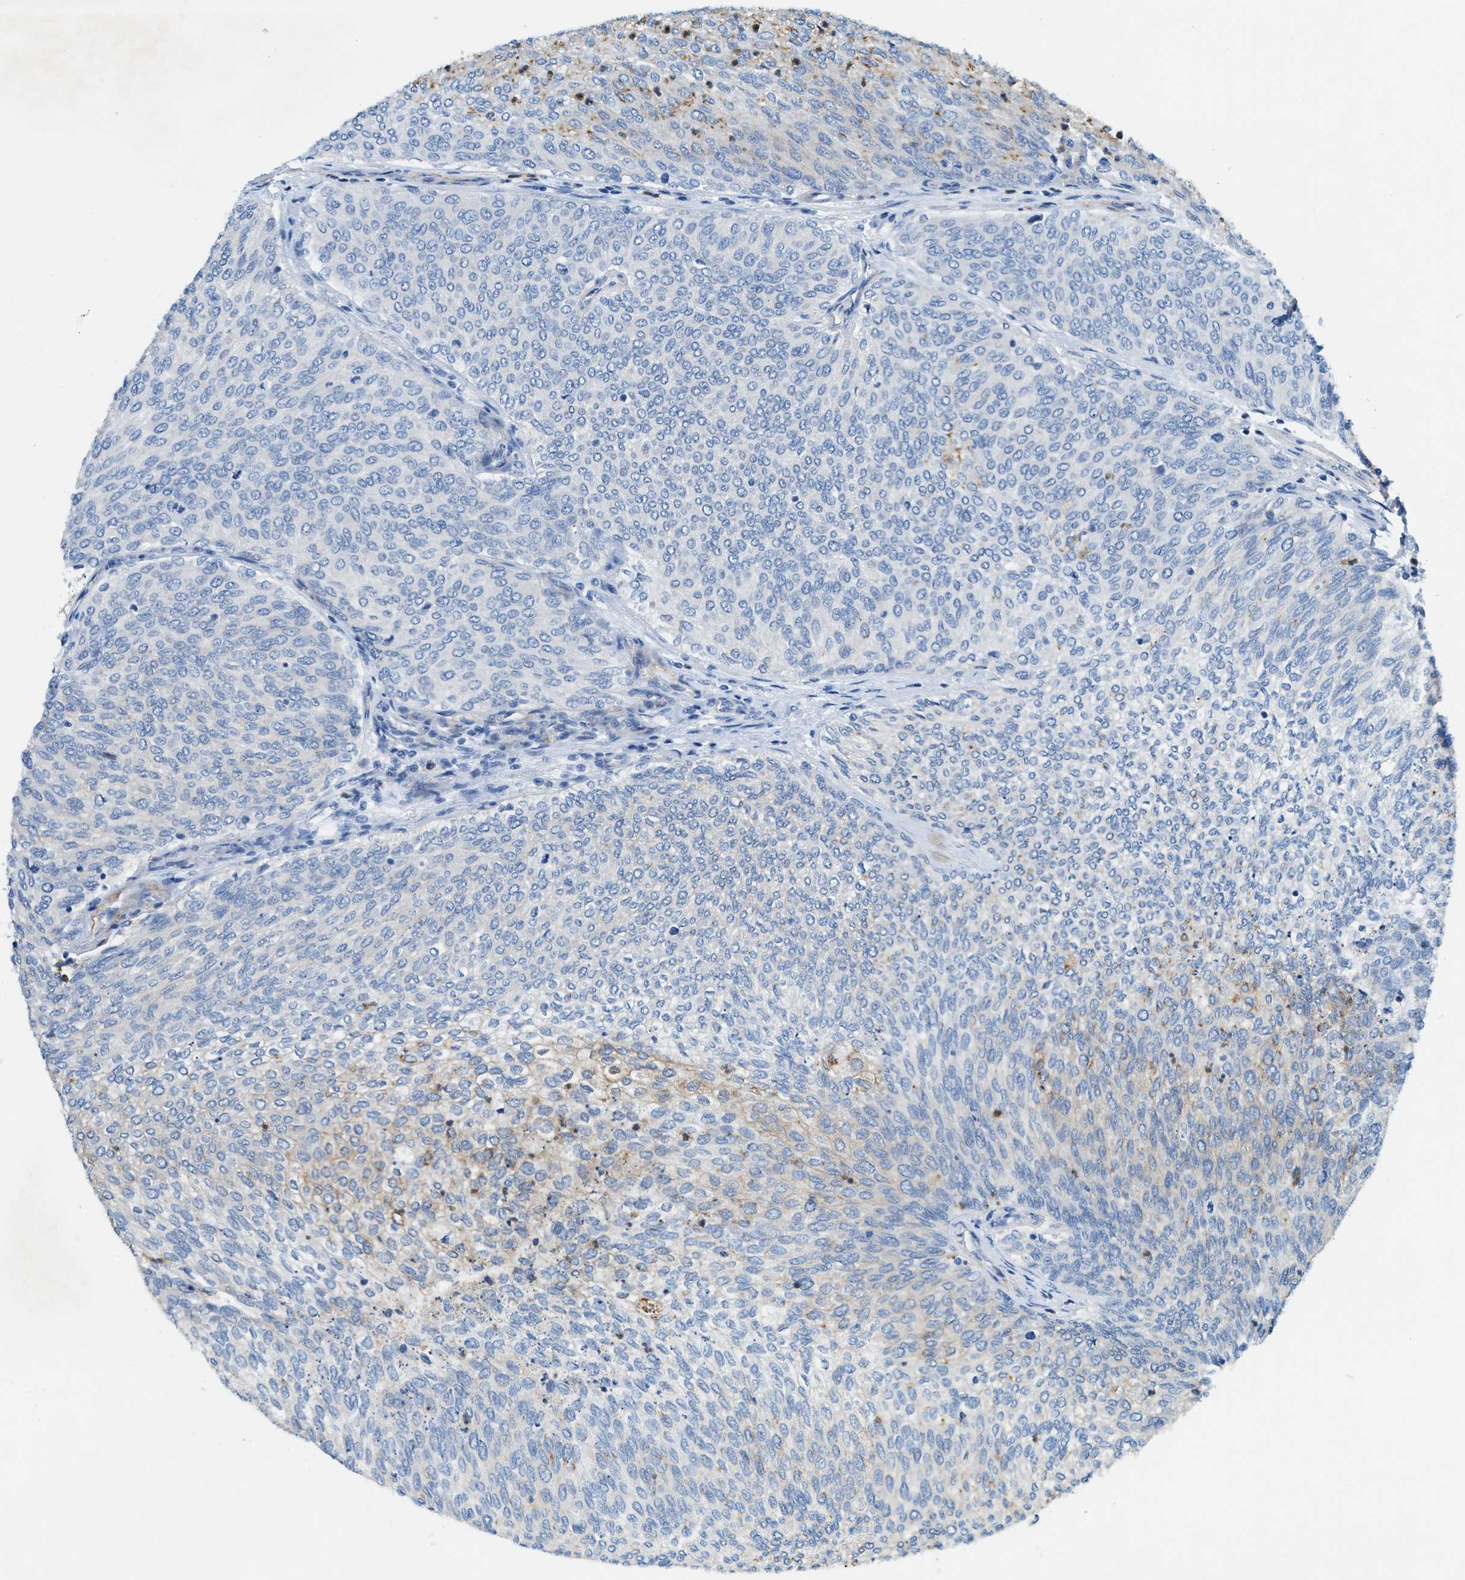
{"staining": {"intensity": "weak", "quantity": "<25%", "location": "cytoplasmic/membranous"}, "tissue": "urothelial cancer", "cell_type": "Tumor cells", "image_type": "cancer", "snomed": [{"axis": "morphology", "description": "Urothelial carcinoma, Low grade"}, {"axis": "topography", "description": "Urinary bladder"}], "caption": "DAB immunohistochemical staining of urothelial cancer displays no significant staining in tumor cells.", "gene": "ZDHHC13", "patient": {"sex": "female", "age": 79}}